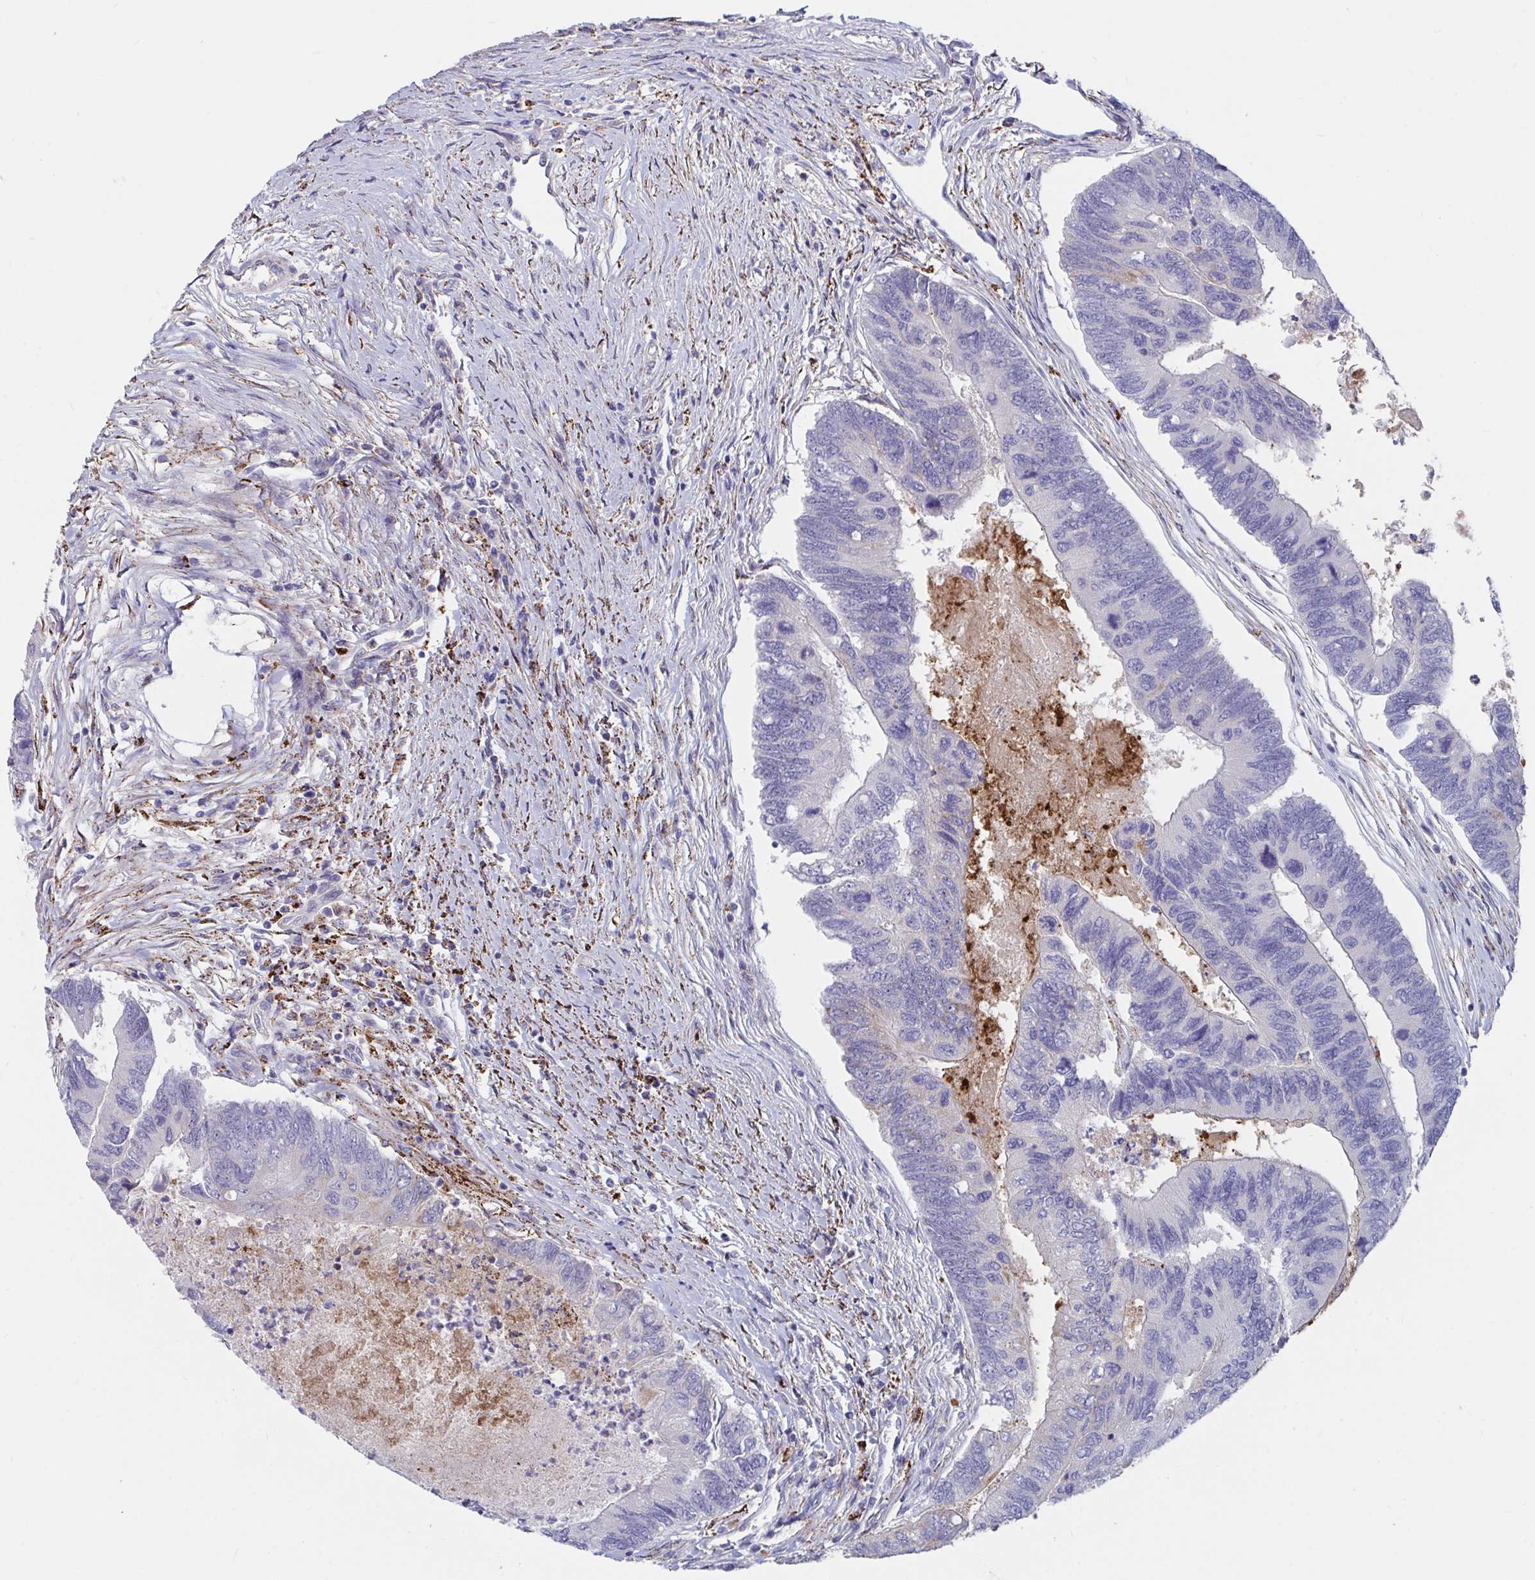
{"staining": {"intensity": "negative", "quantity": "none", "location": "none"}, "tissue": "colorectal cancer", "cell_type": "Tumor cells", "image_type": "cancer", "snomed": [{"axis": "morphology", "description": "Adenocarcinoma, NOS"}, {"axis": "topography", "description": "Colon"}], "caption": "Immunohistochemistry micrograph of adenocarcinoma (colorectal) stained for a protein (brown), which demonstrates no staining in tumor cells. (DAB (3,3'-diaminobenzidine) immunohistochemistry visualized using brightfield microscopy, high magnification).", "gene": "FAM156B", "patient": {"sex": "female", "age": 67}}